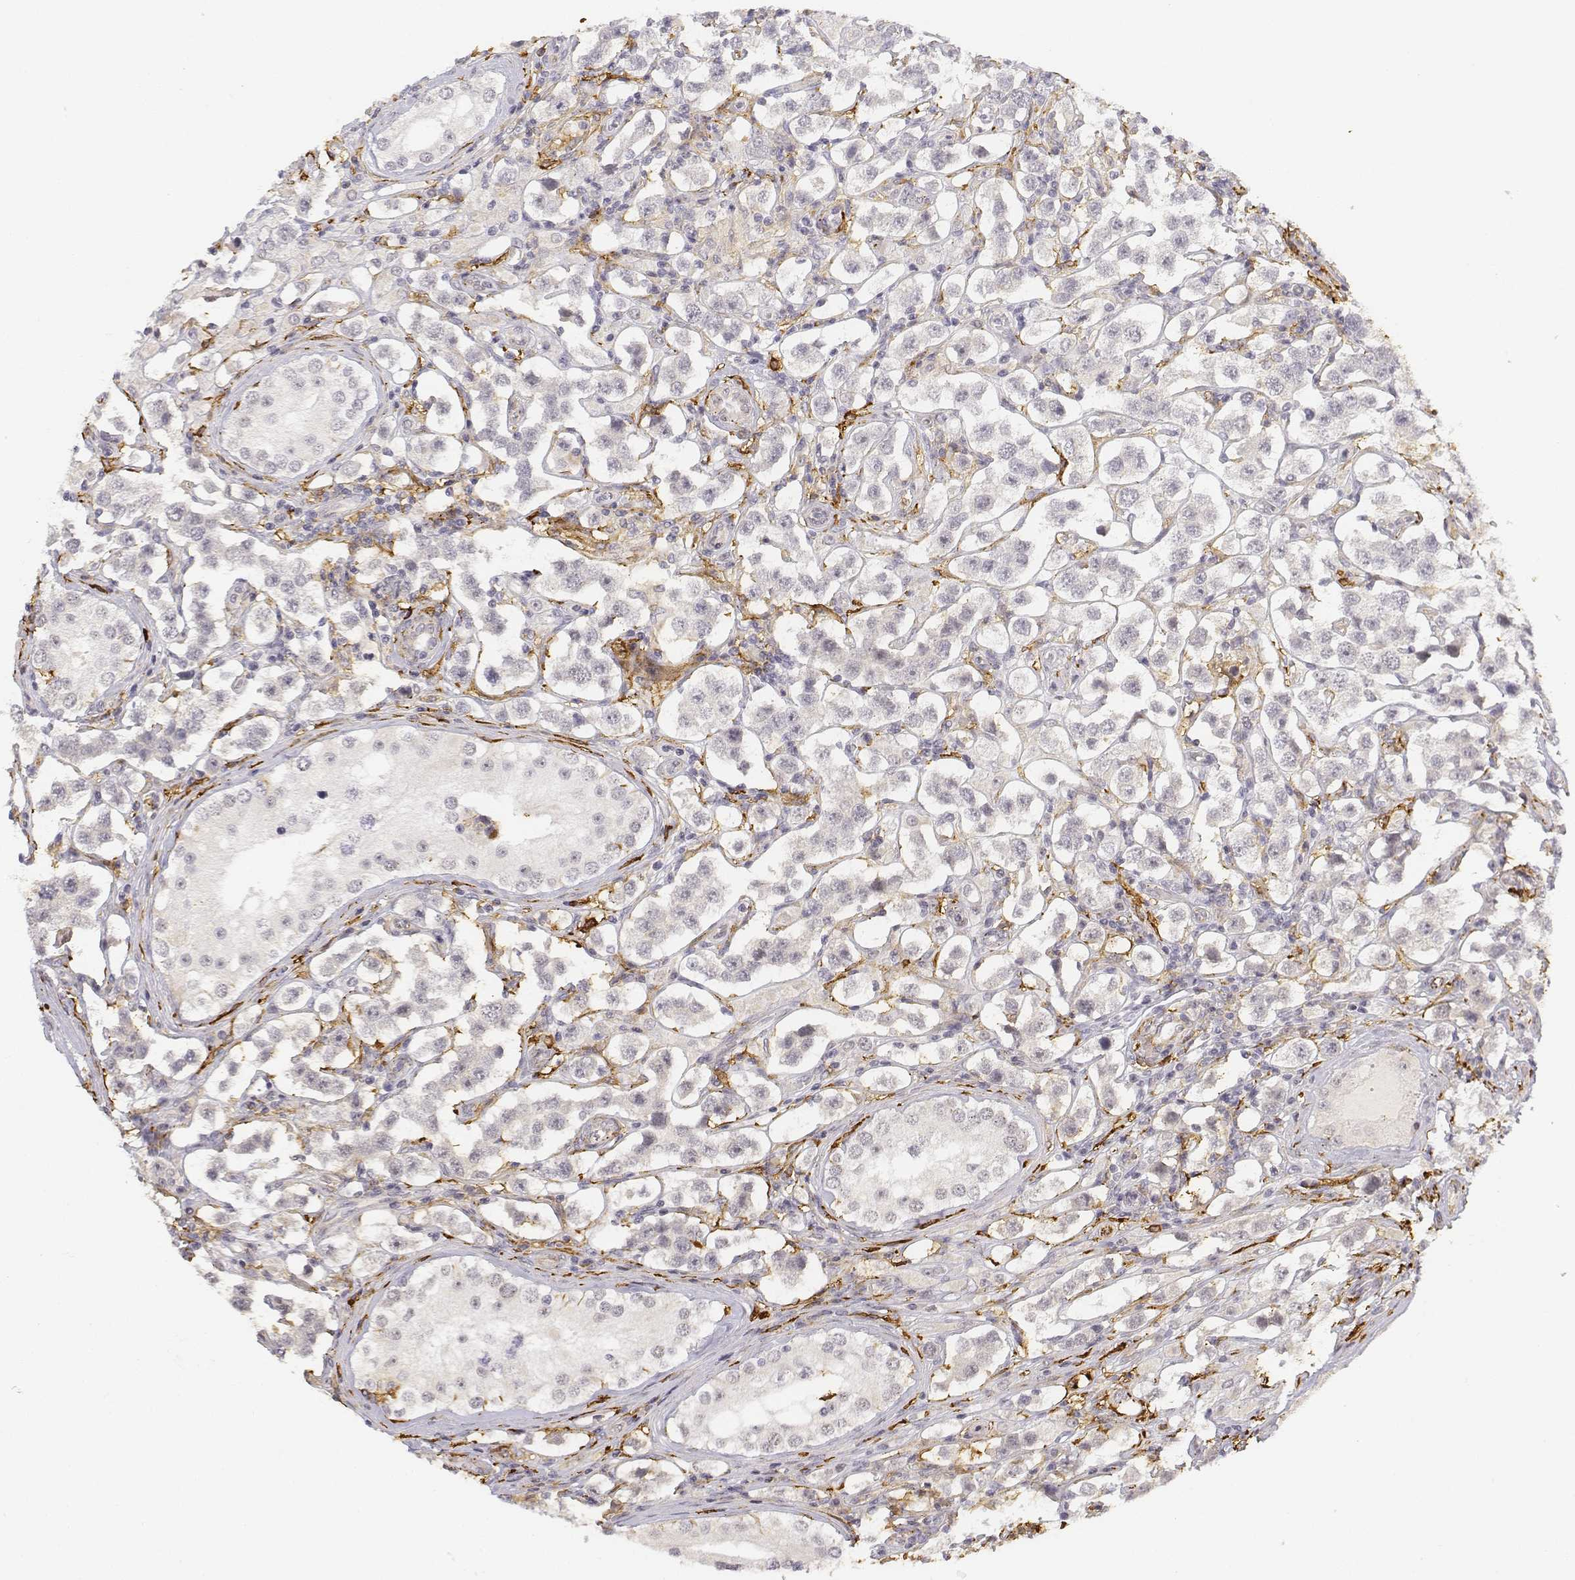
{"staining": {"intensity": "negative", "quantity": "none", "location": "none"}, "tissue": "testis cancer", "cell_type": "Tumor cells", "image_type": "cancer", "snomed": [{"axis": "morphology", "description": "Seminoma, NOS"}, {"axis": "topography", "description": "Testis"}], "caption": "Histopathology image shows no protein expression in tumor cells of seminoma (testis) tissue.", "gene": "CD14", "patient": {"sex": "male", "age": 37}}